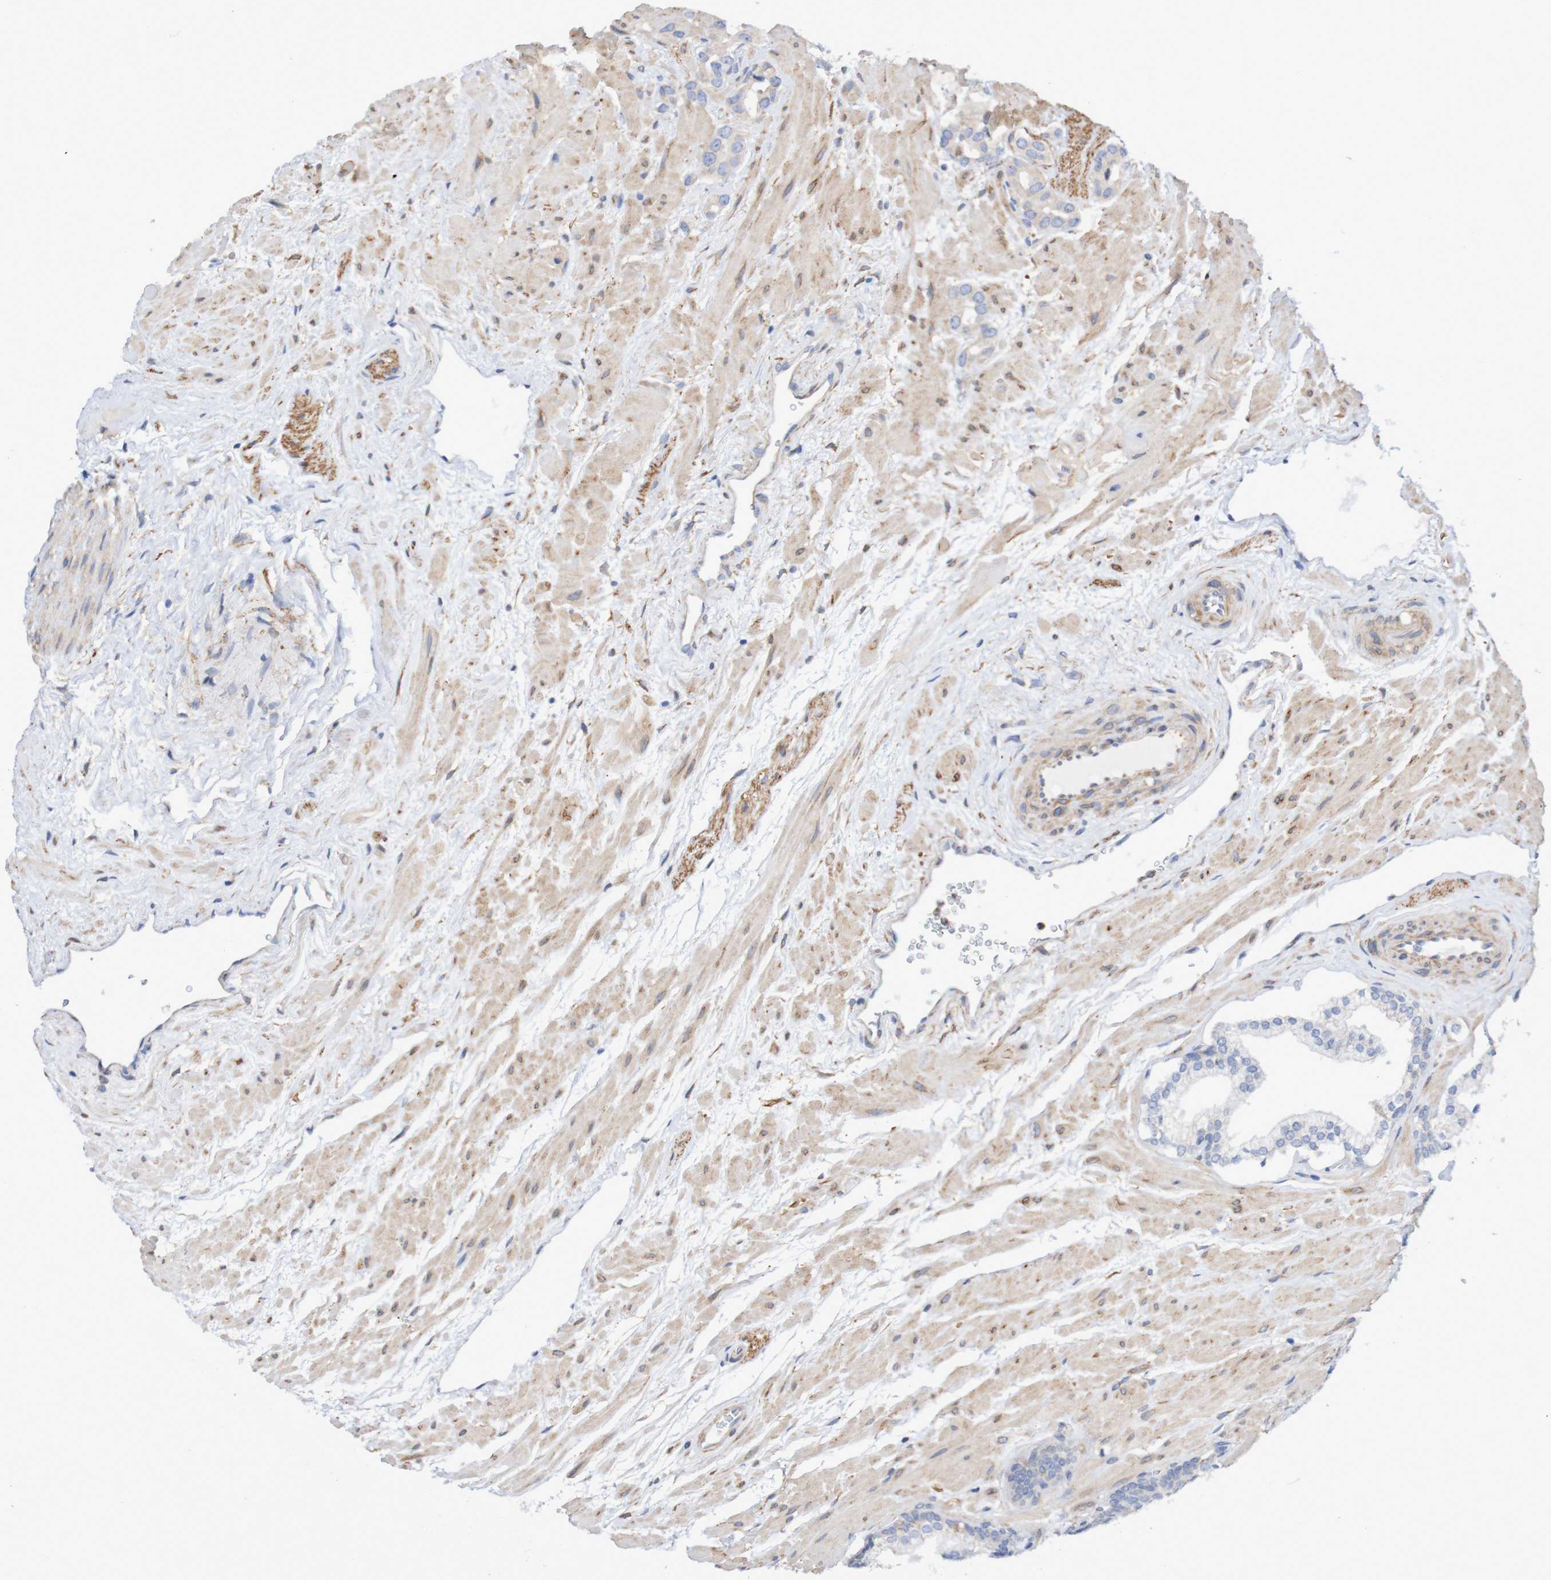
{"staining": {"intensity": "negative", "quantity": "none", "location": "none"}, "tissue": "prostate cancer", "cell_type": "Tumor cells", "image_type": "cancer", "snomed": [{"axis": "morphology", "description": "Adenocarcinoma, High grade"}, {"axis": "topography", "description": "Prostate"}], "caption": "Protein analysis of prostate high-grade adenocarcinoma reveals no significant positivity in tumor cells.", "gene": "SCRG1", "patient": {"sex": "male", "age": 64}}